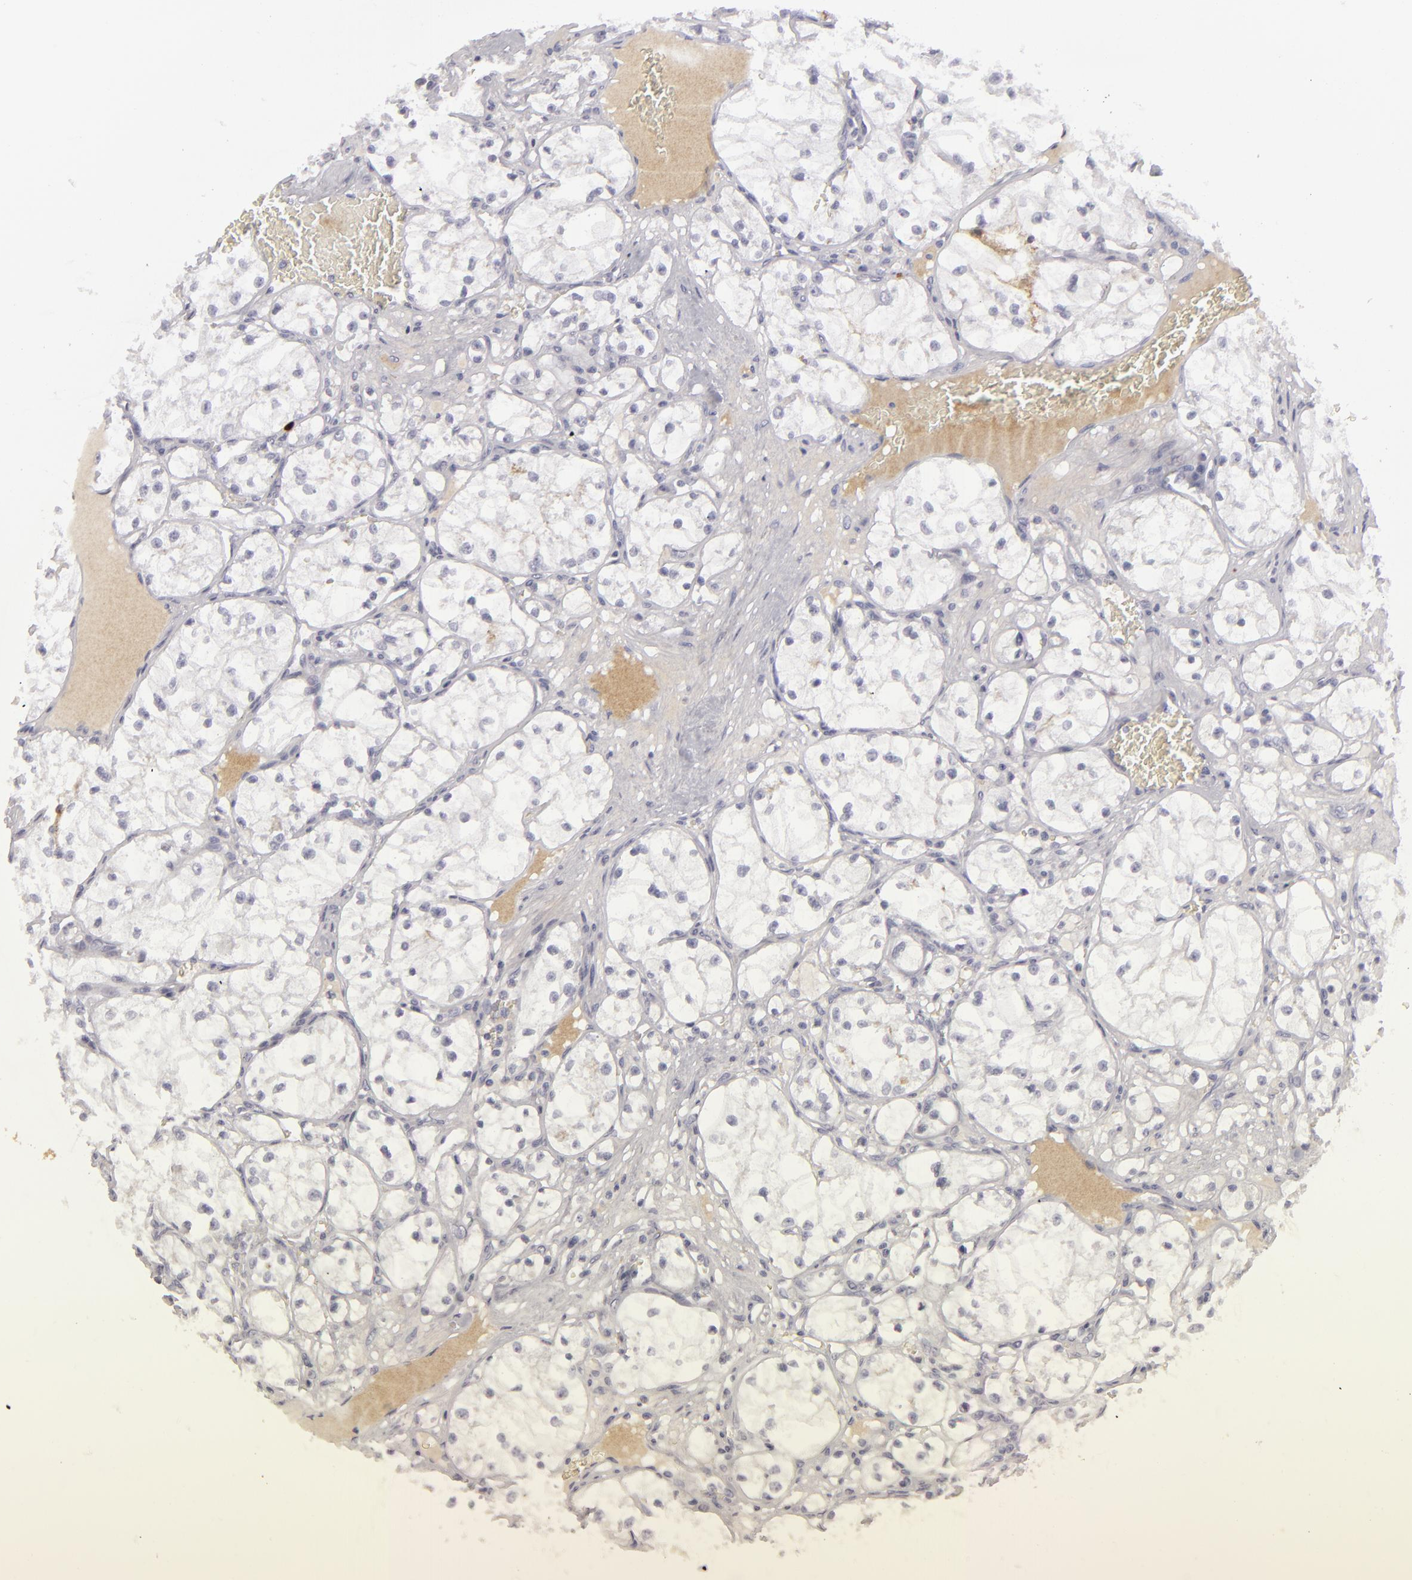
{"staining": {"intensity": "negative", "quantity": "none", "location": "none"}, "tissue": "renal cancer", "cell_type": "Tumor cells", "image_type": "cancer", "snomed": [{"axis": "morphology", "description": "Adenocarcinoma, NOS"}, {"axis": "topography", "description": "Kidney"}], "caption": "The histopathology image reveals no significant expression in tumor cells of adenocarcinoma (renal).", "gene": "C9", "patient": {"sex": "male", "age": 61}}